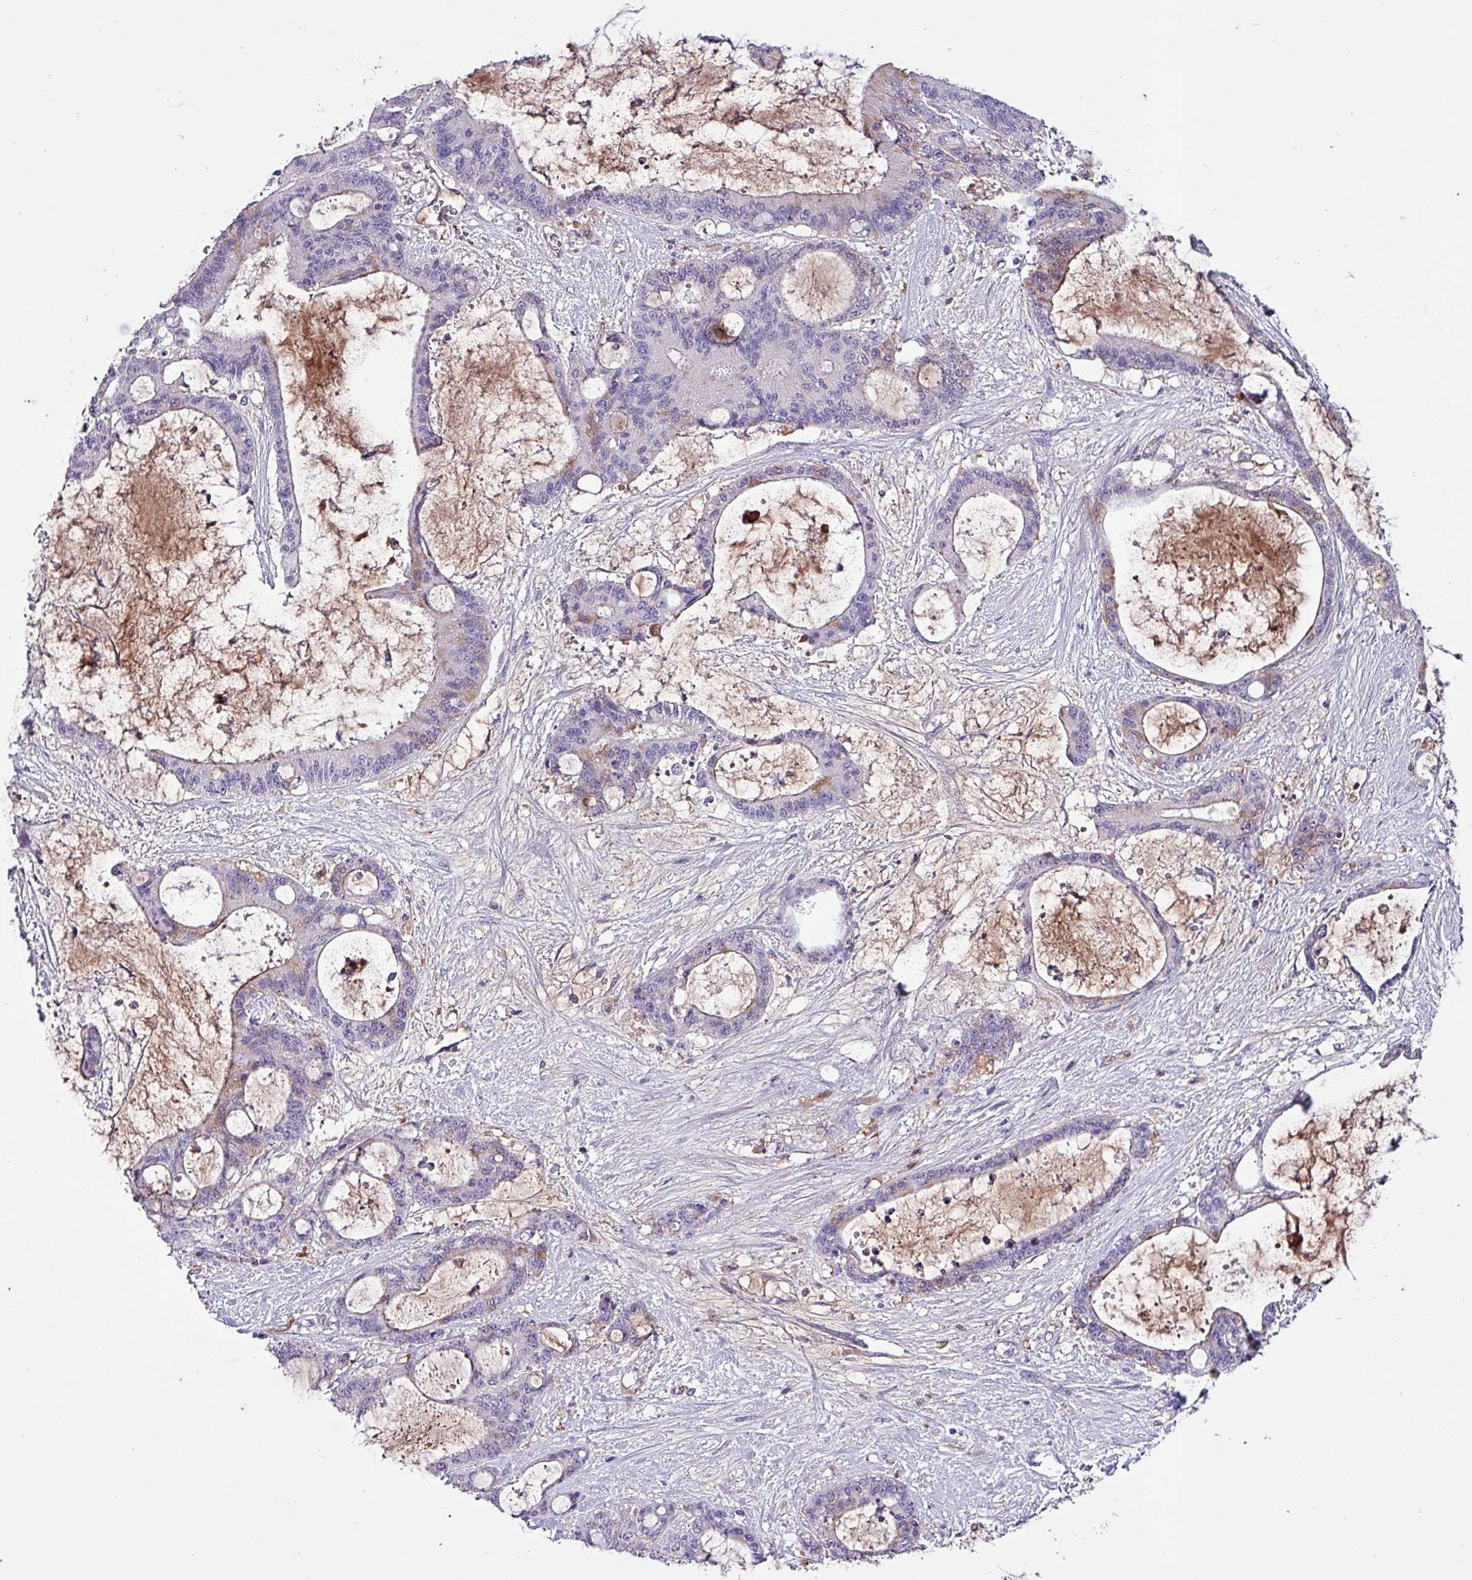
{"staining": {"intensity": "weak", "quantity": "<25%", "location": "cytoplasmic/membranous"}, "tissue": "liver cancer", "cell_type": "Tumor cells", "image_type": "cancer", "snomed": [{"axis": "morphology", "description": "Normal tissue, NOS"}, {"axis": "morphology", "description": "Cholangiocarcinoma"}, {"axis": "topography", "description": "Liver"}, {"axis": "topography", "description": "Peripheral nerve tissue"}], "caption": "Liver cholangiocarcinoma was stained to show a protein in brown. There is no significant staining in tumor cells.", "gene": "HP", "patient": {"sex": "female", "age": 73}}